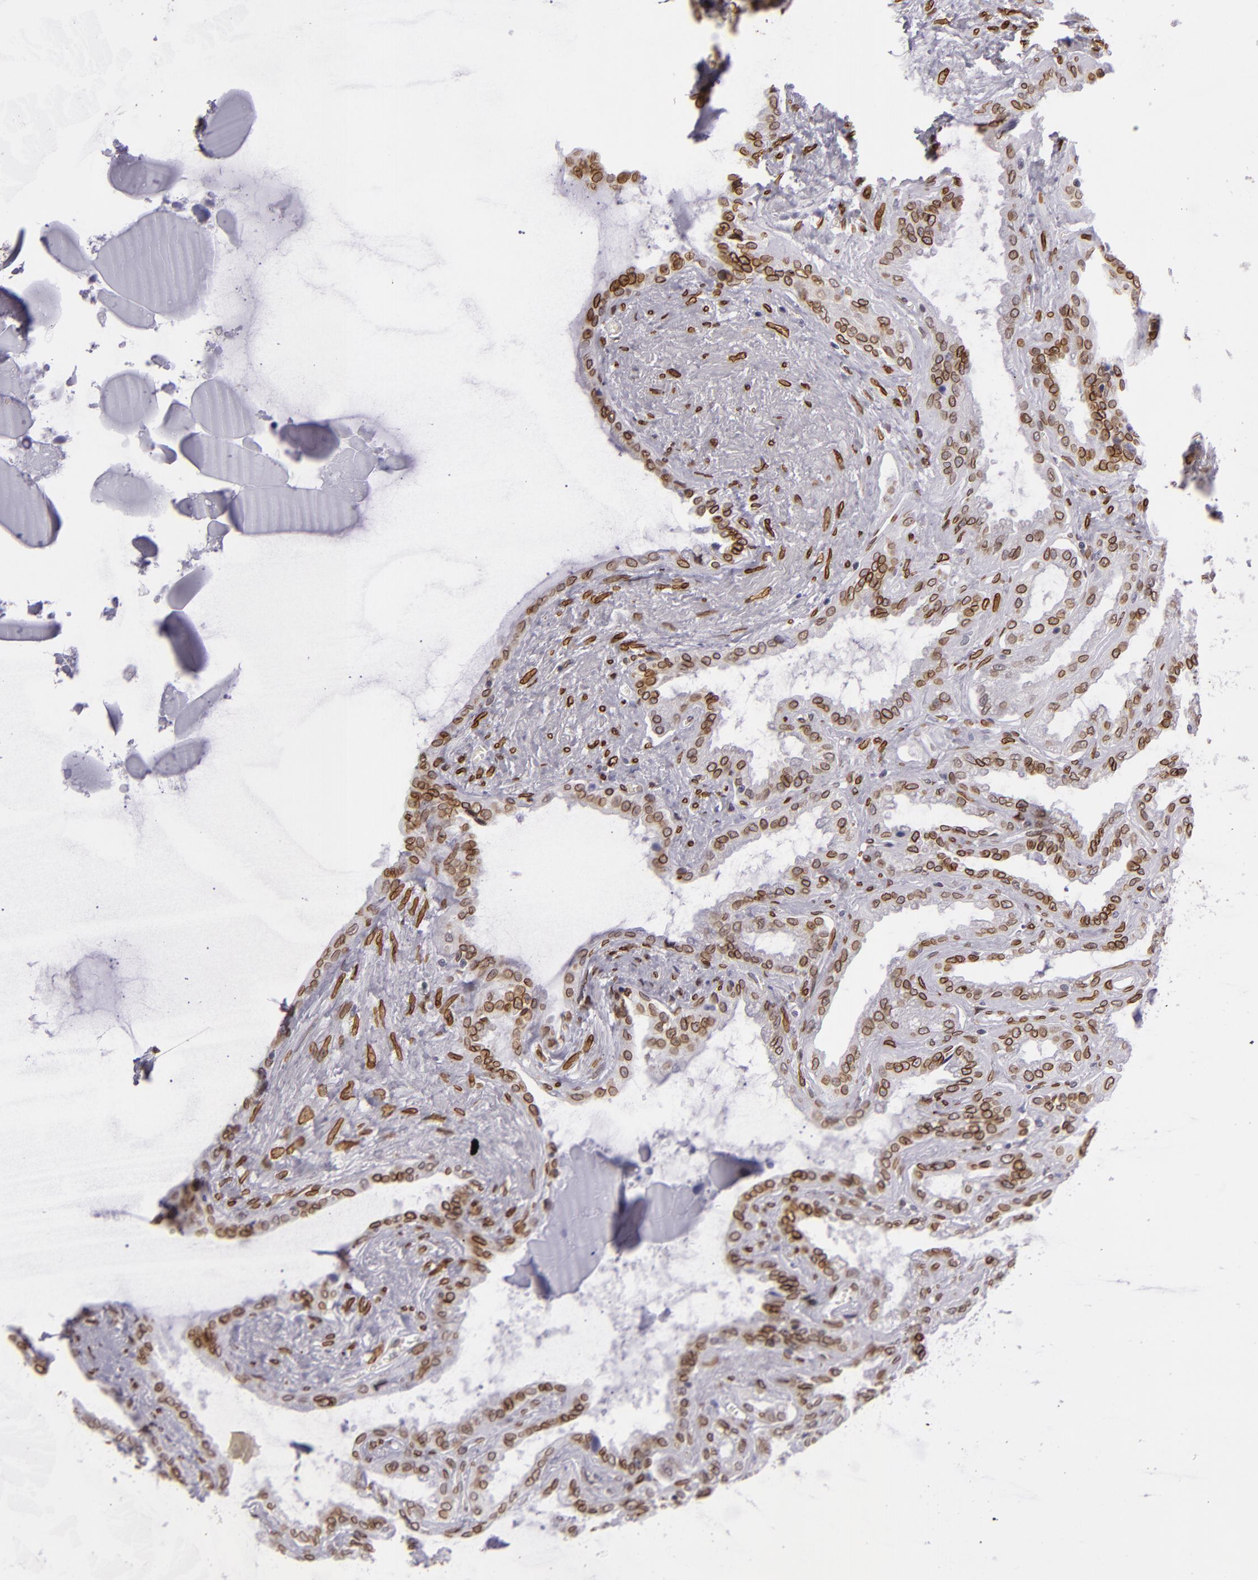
{"staining": {"intensity": "strong", "quantity": ">75%", "location": "nuclear"}, "tissue": "seminal vesicle", "cell_type": "Glandular cells", "image_type": "normal", "snomed": [{"axis": "morphology", "description": "Normal tissue, NOS"}, {"axis": "morphology", "description": "Inflammation, NOS"}, {"axis": "topography", "description": "Urinary bladder"}, {"axis": "topography", "description": "Prostate"}, {"axis": "topography", "description": "Seminal veicle"}], "caption": "Protein expression analysis of benign seminal vesicle reveals strong nuclear staining in about >75% of glandular cells.", "gene": "EMD", "patient": {"sex": "male", "age": 82}}